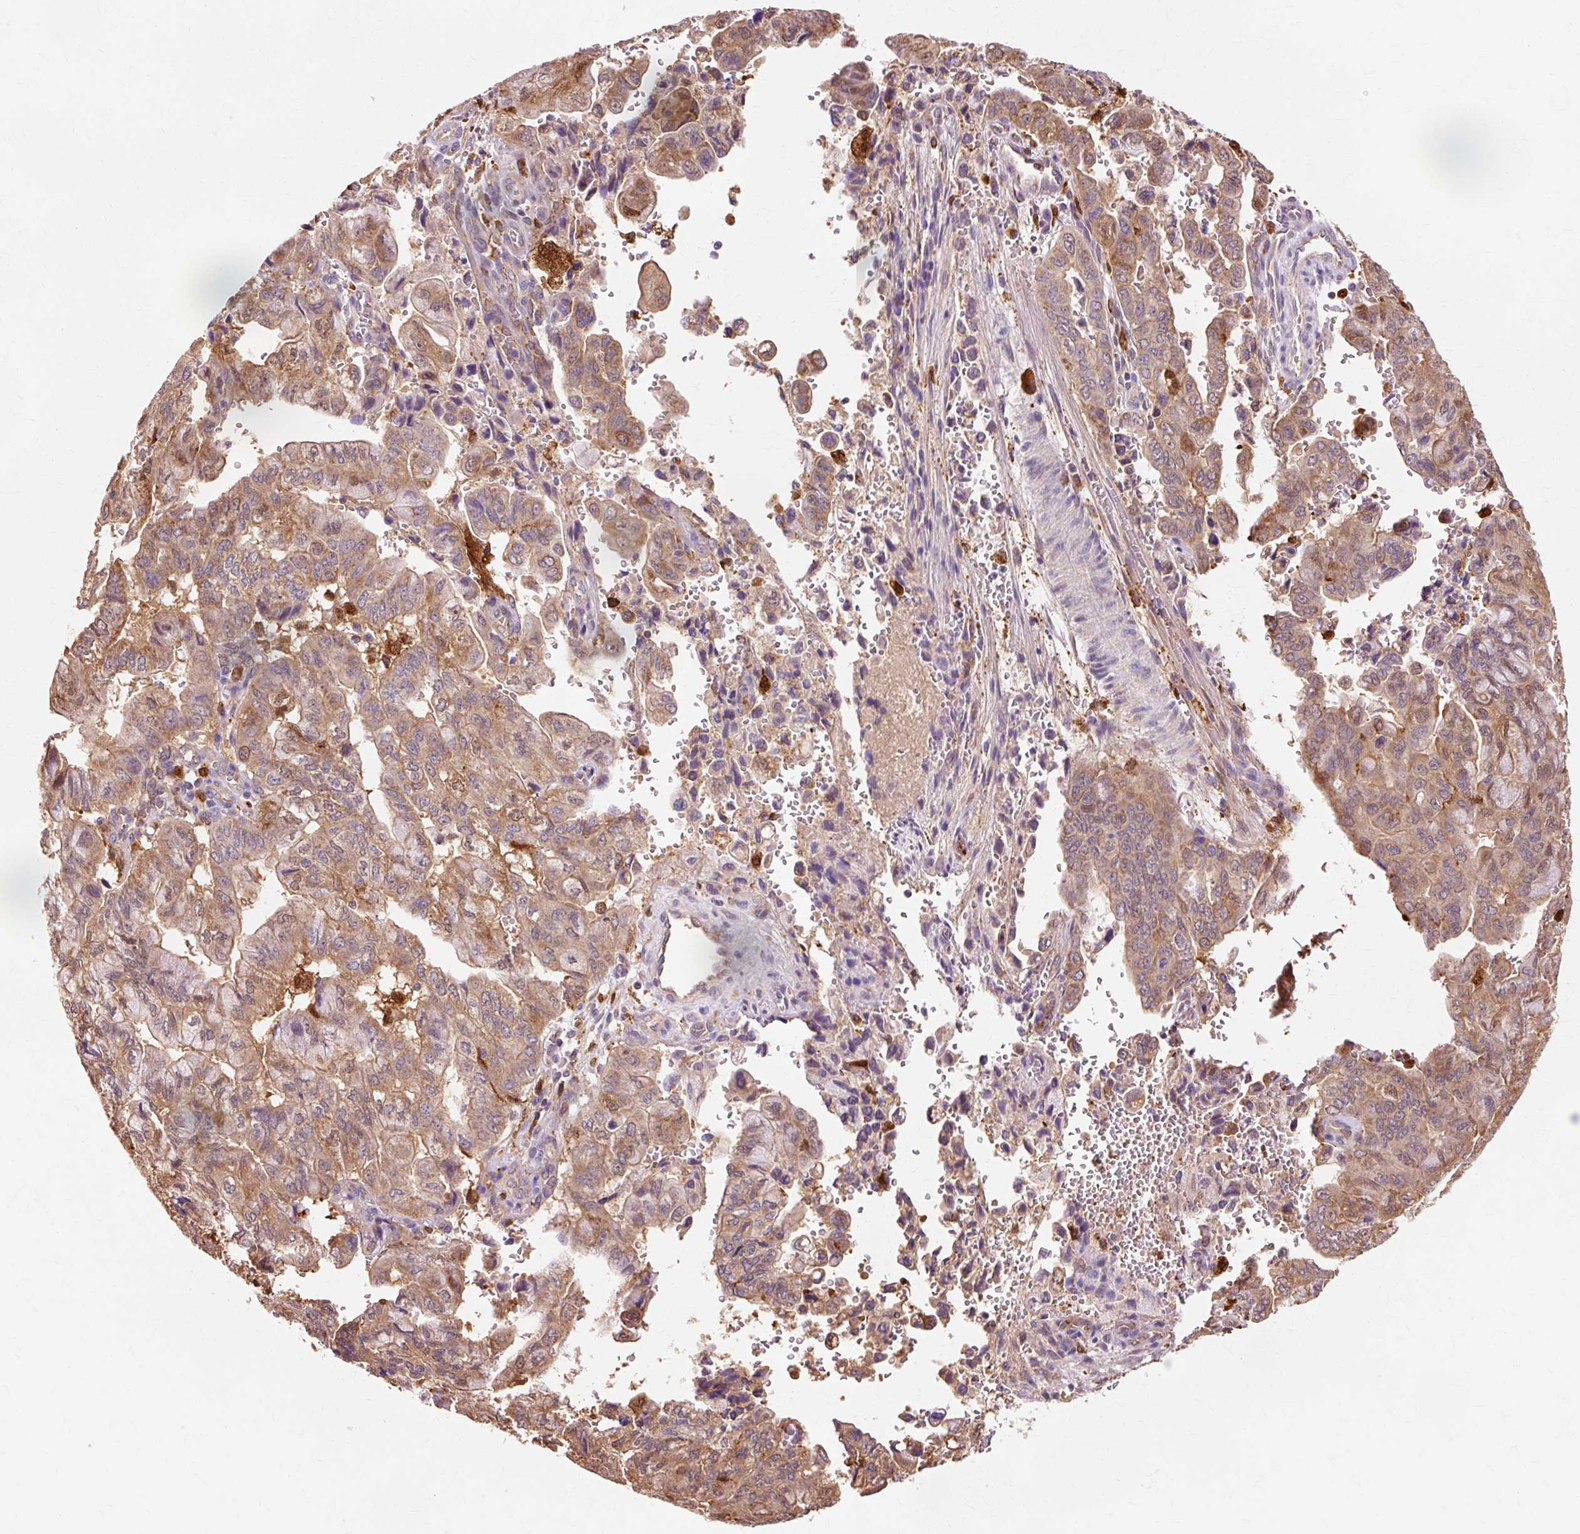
{"staining": {"intensity": "moderate", "quantity": ">75%", "location": "cytoplasmic/membranous"}, "tissue": "pancreatic cancer", "cell_type": "Tumor cells", "image_type": "cancer", "snomed": [{"axis": "morphology", "description": "Adenocarcinoma, NOS"}, {"axis": "topography", "description": "Pancreas"}], "caption": "Human pancreatic cancer (adenocarcinoma) stained for a protein (brown) displays moderate cytoplasmic/membranous positive expression in about >75% of tumor cells.", "gene": "GPX1", "patient": {"sex": "male", "age": 51}}